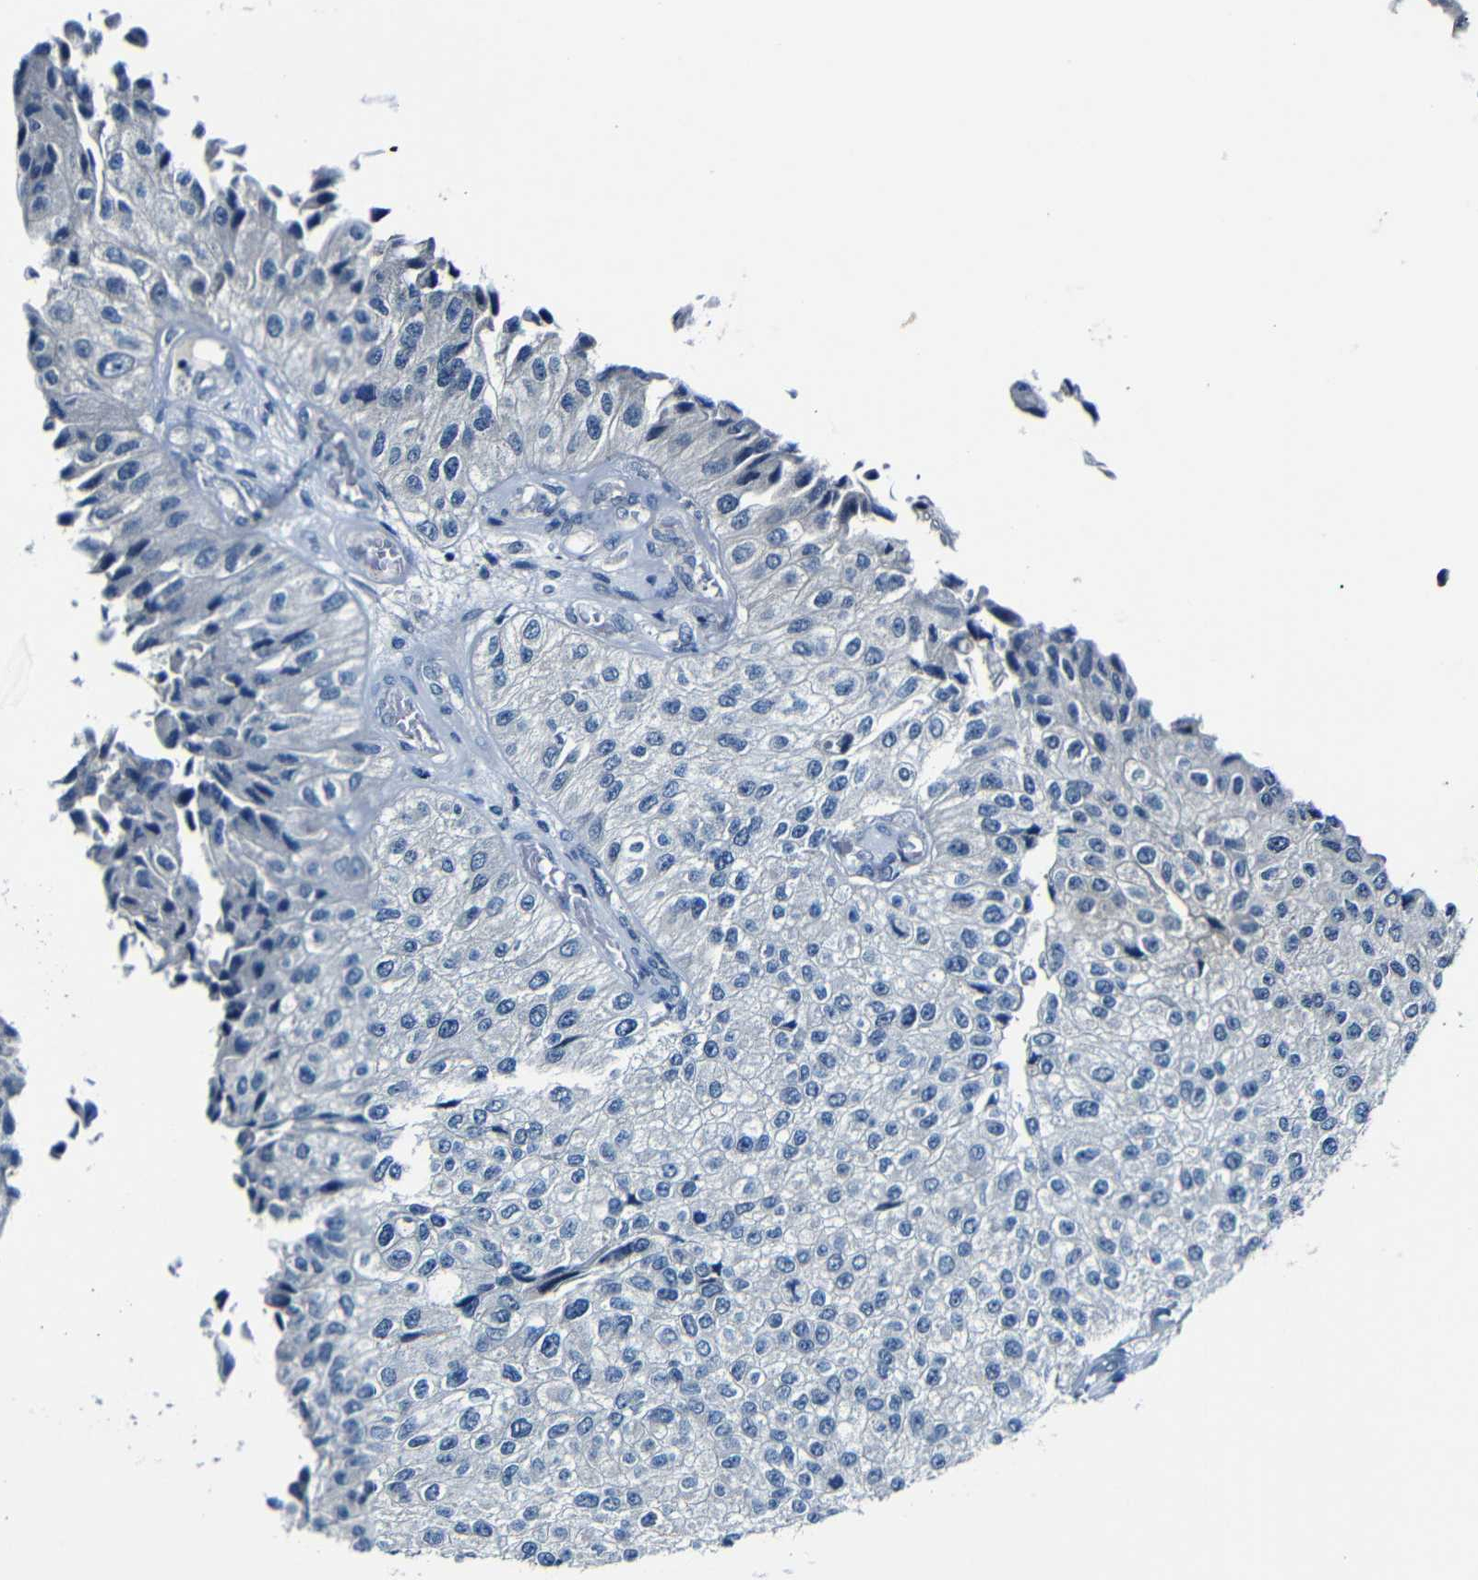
{"staining": {"intensity": "weak", "quantity": "25%-75%", "location": "cytoplasmic/membranous"}, "tissue": "urothelial cancer", "cell_type": "Tumor cells", "image_type": "cancer", "snomed": [{"axis": "morphology", "description": "Urothelial carcinoma, High grade"}, {"axis": "topography", "description": "Kidney"}, {"axis": "topography", "description": "Urinary bladder"}], "caption": "Immunohistochemical staining of high-grade urothelial carcinoma exhibits low levels of weak cytoplasmic/membranous expression in about 25%-75% of tumor cells.", "gene": "ANK3", "patient": {"sex": "male", "age": 77}}